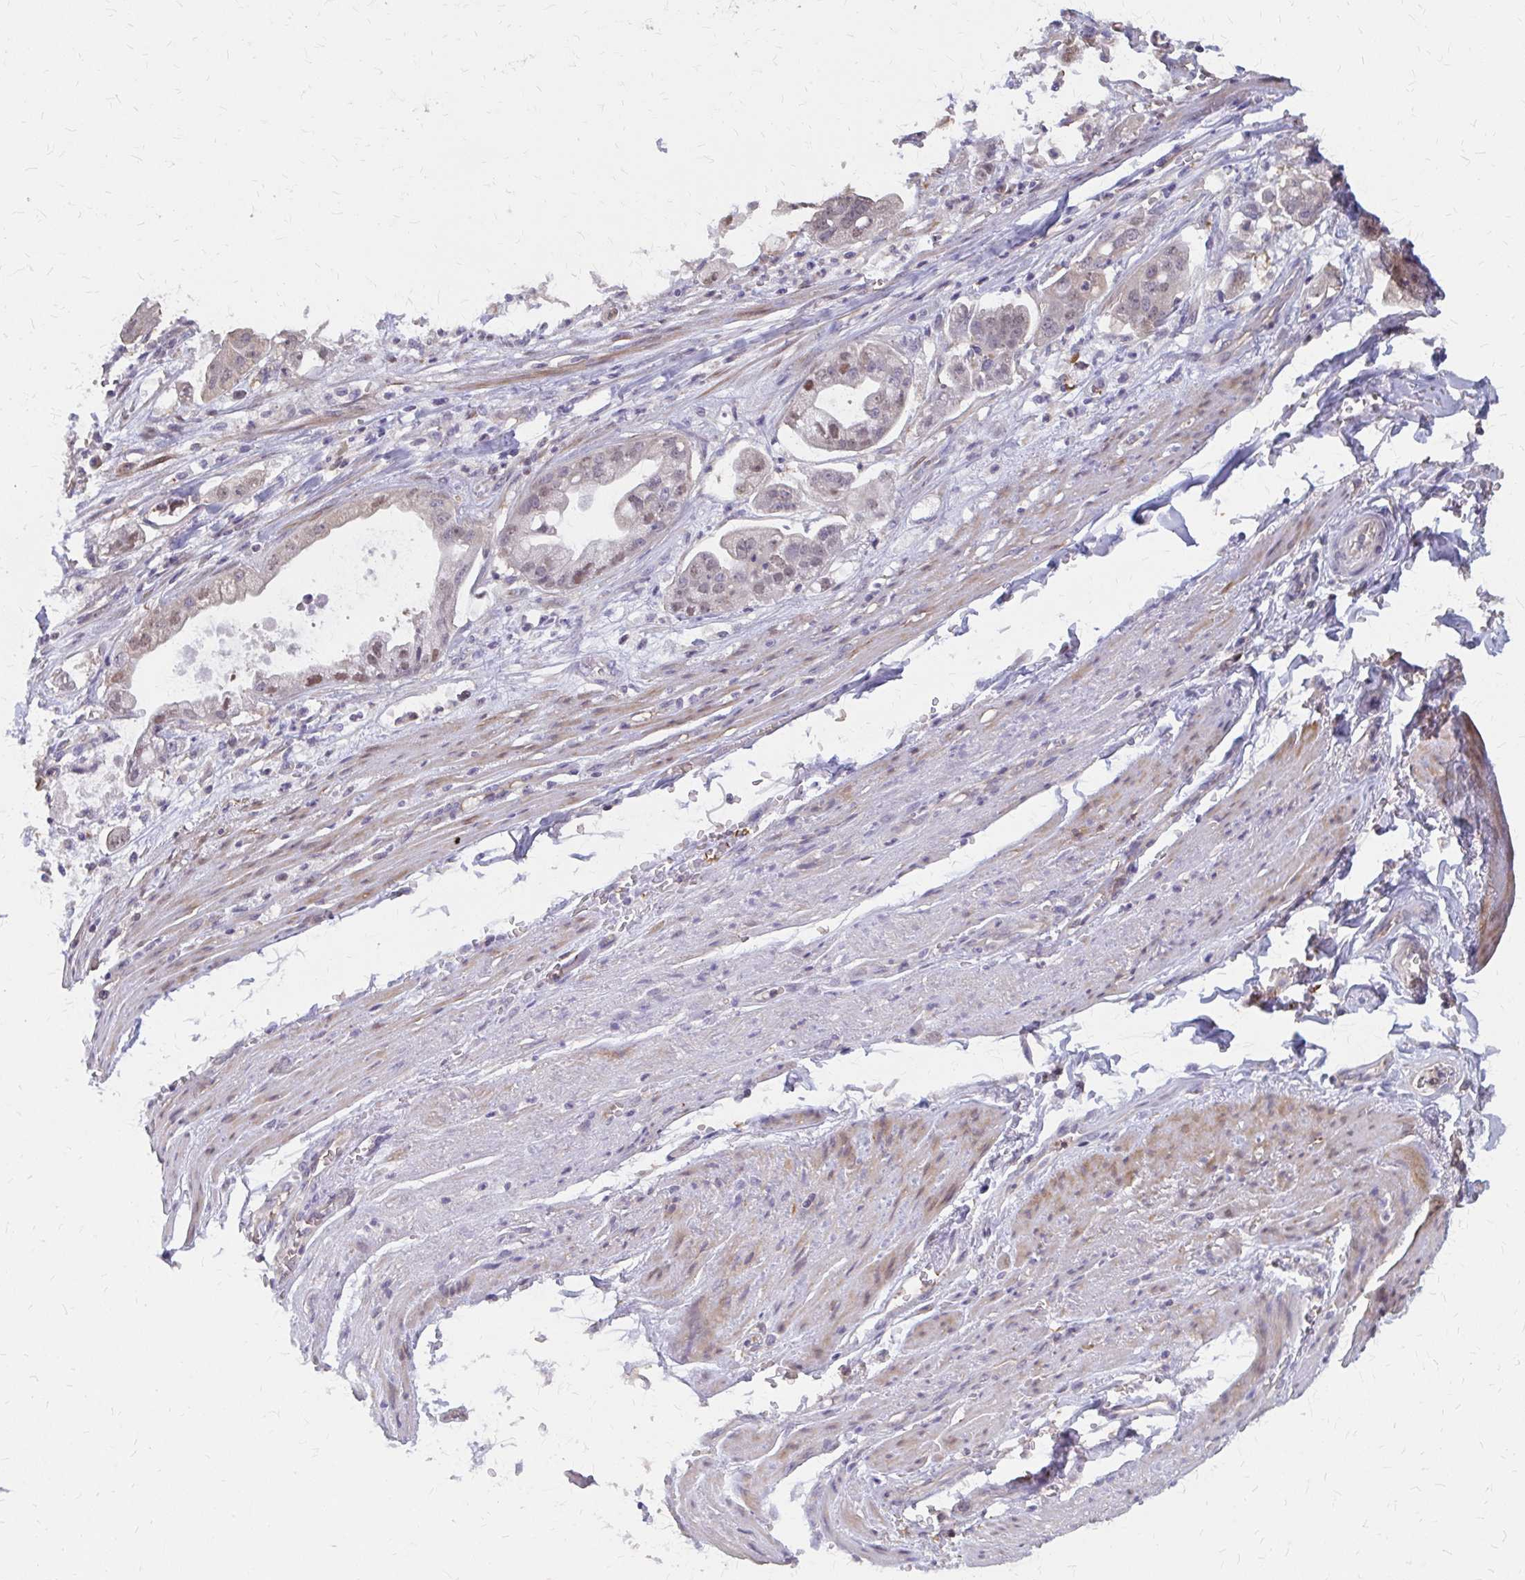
{"staining": {"intensity": "moderate", "quantity": "<25%", "location": "nuclear"}, "tissue": "stomach cancer", "cell_type": "Tumor cells", "image_type": "cancer", "snomed": [{"axis": "morphology", "description": "Adenocarcinoma, NOS"}, {"axis": "topography", "description": "Stomach"}], "caption": "Immunohistochemical staining of stomach cancer shows low levels of moderate nuclear protein positivity in approximately <25% of tumor cells.", "gene": "IFI44L", "patient": {"sex": "male", "age": 62}}